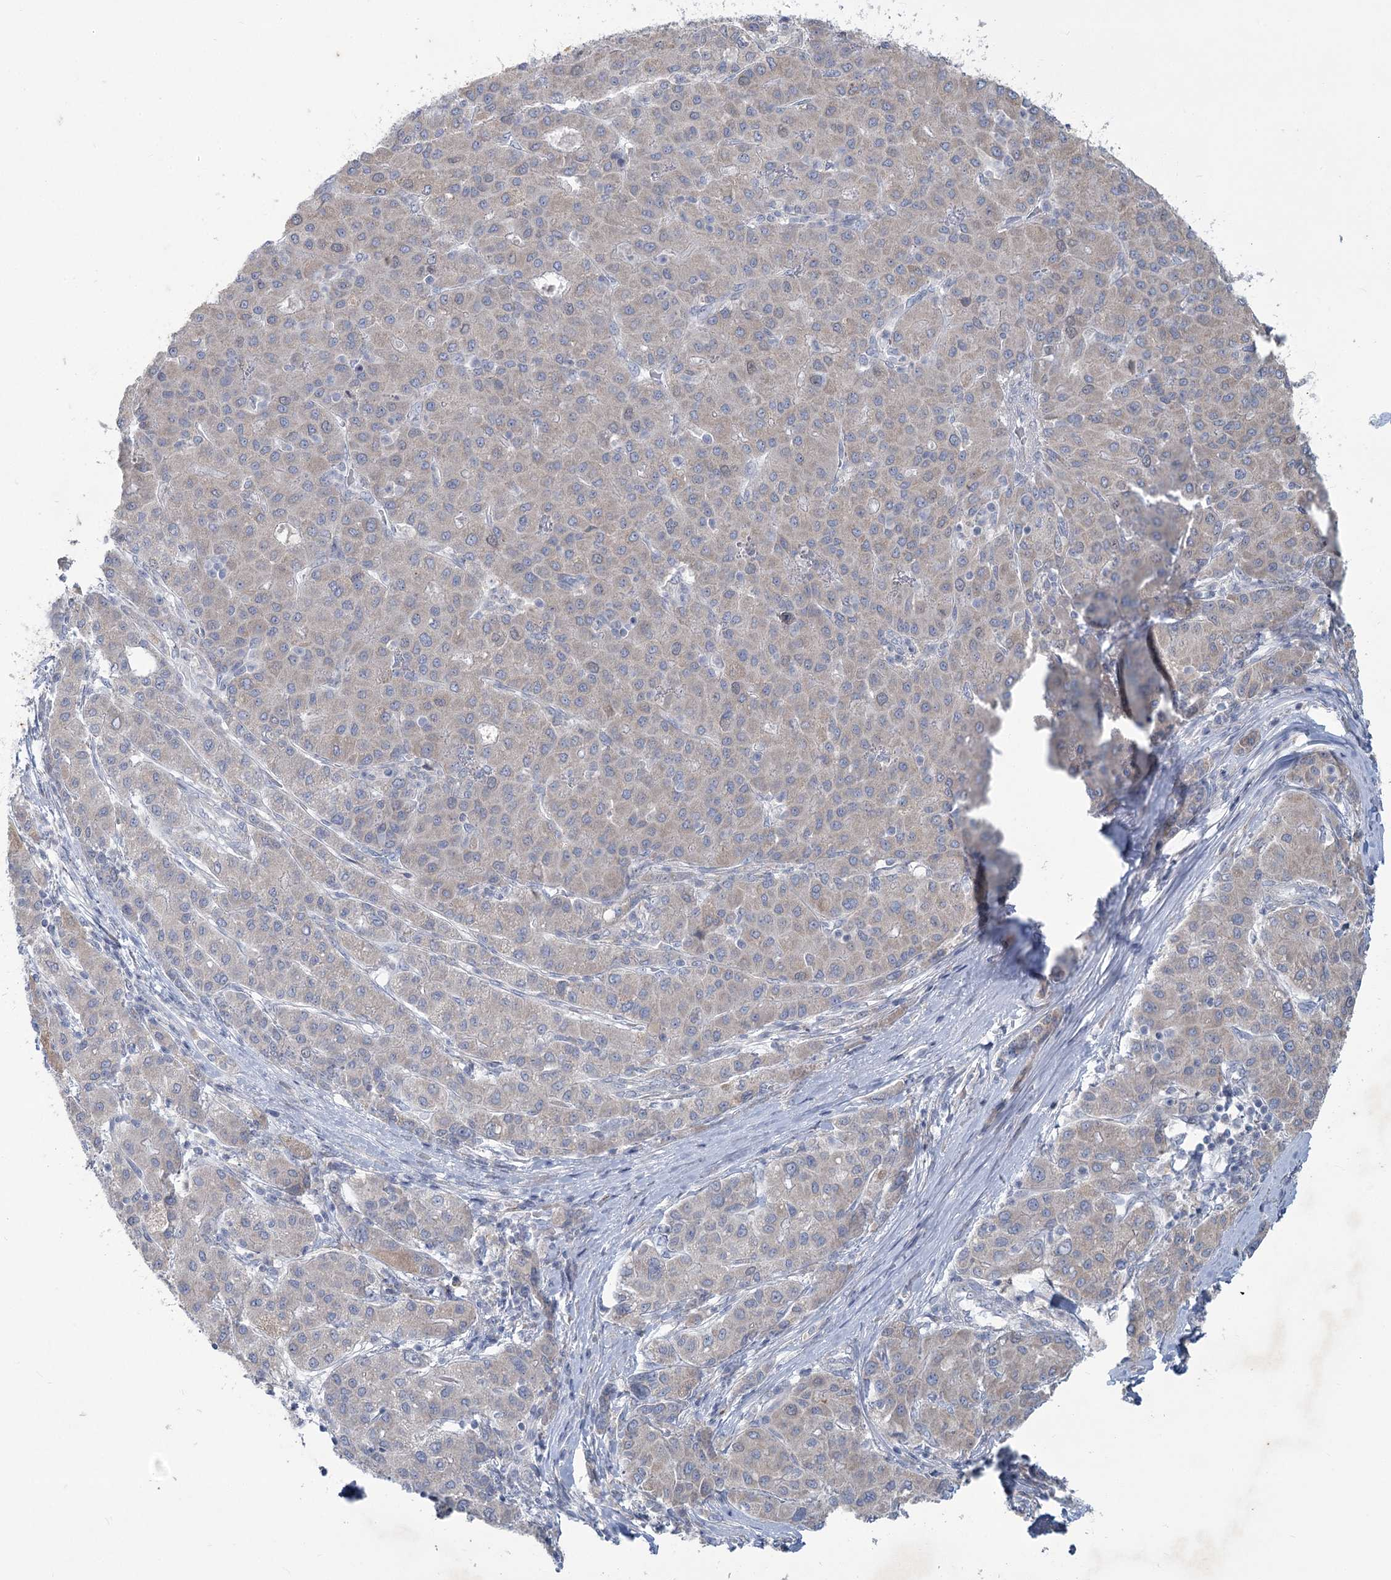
{"staining": {"intensity": "negative", "quantity": "none", "location": "none"}, "tissue": "liver cancer", "cell_type": "Tumor cells", "image_type": "cancer", "snomed": [{"axis": "morphology", "description": "Carcinoma, Hepatocellular, NOS"}, {"axis": "topography", "description": "Liver"}], "caption": "Micrograph shows no protein positivity in tumor cells of liver cancer (hepatocellular carcinoma) tissue. (Stains: DAB (3,3'-diaminobenzidine) immunohistochemistry with hematoxylin counter stain, Microscopy: brightfield microscopy at high magnification).", "gene": "PLA2G12A", "patient": {"sex": "male", "age": 65}}